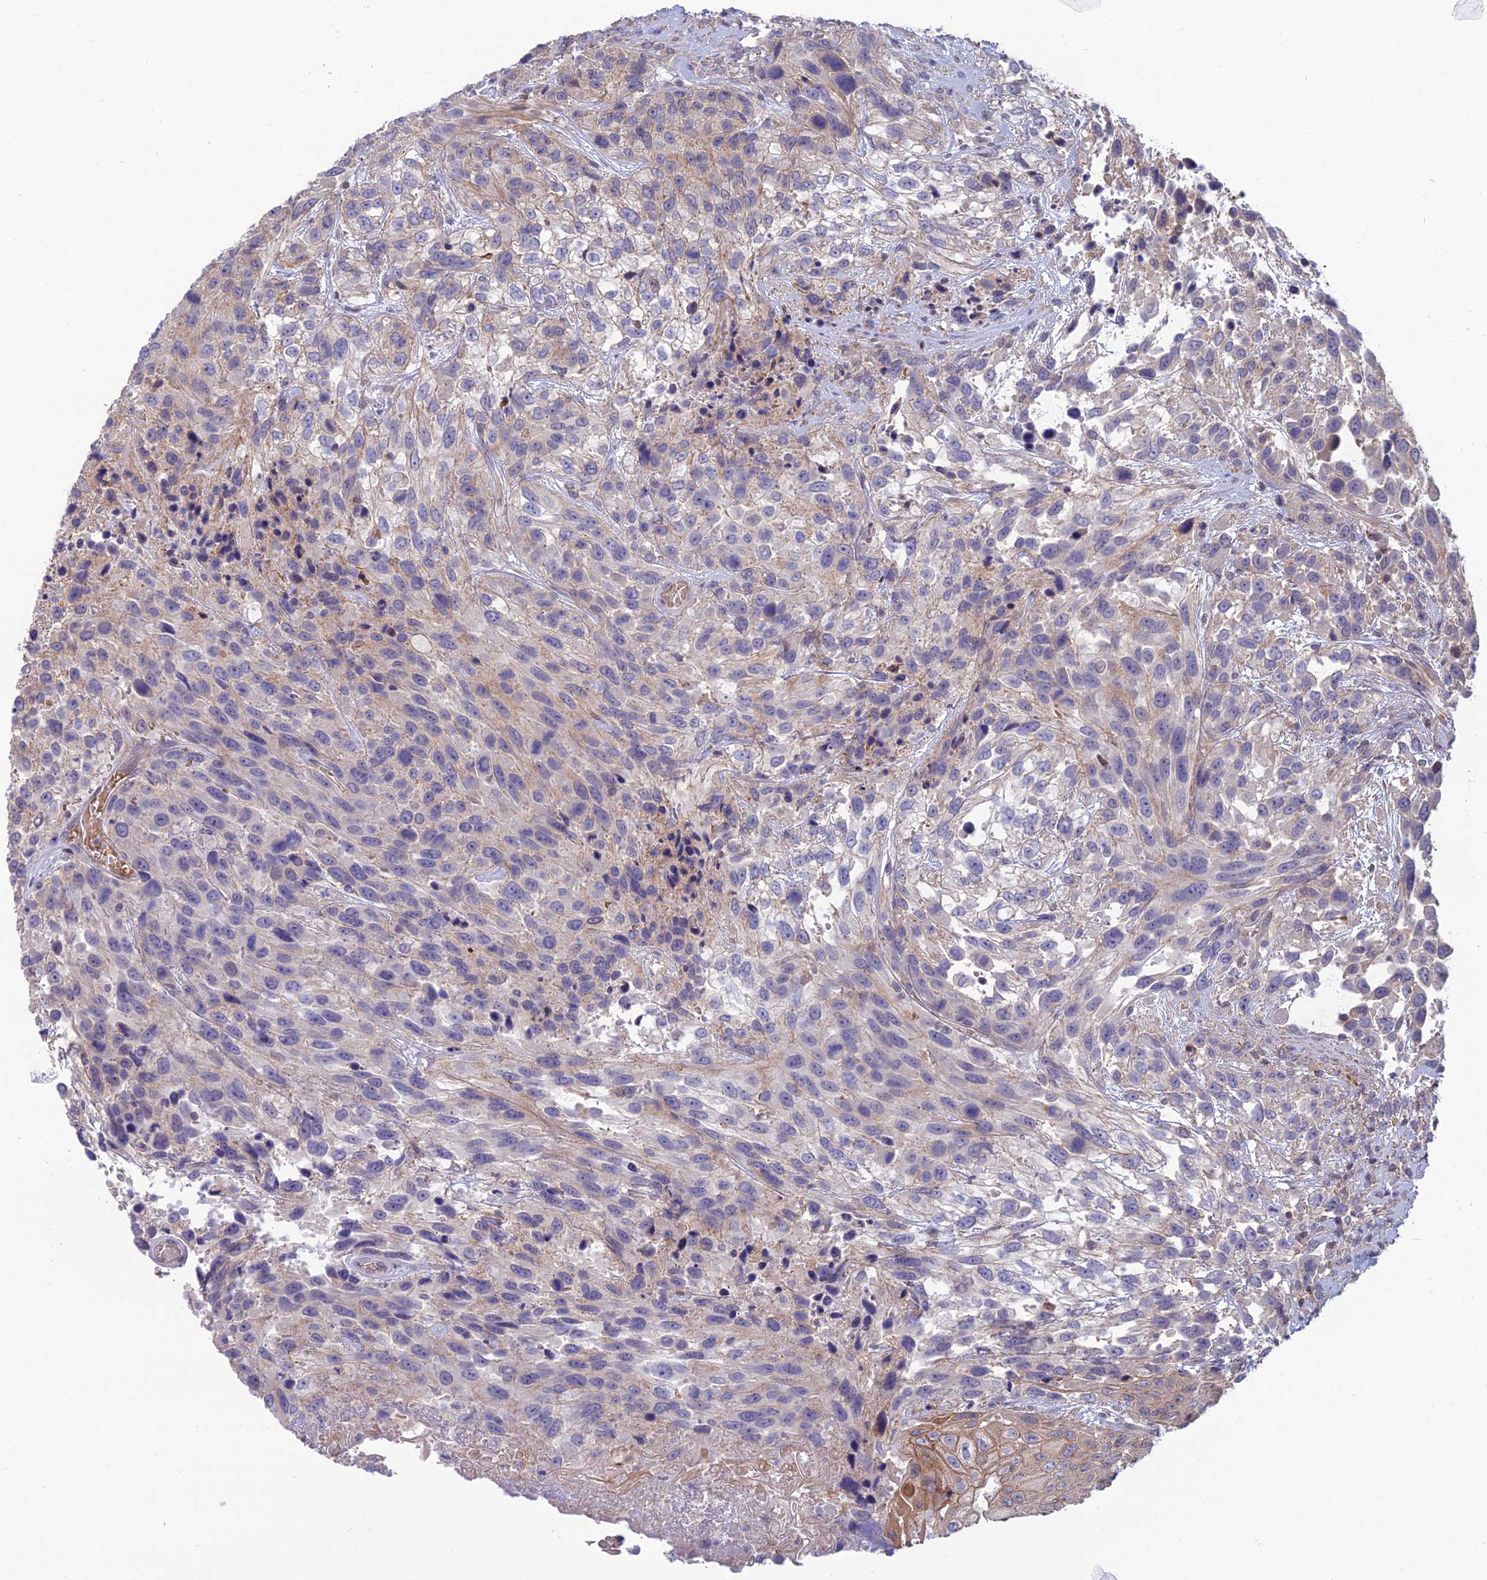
{"staining": {"intensity": "negative", "quantity": "none", "location": "none"}, "tissue": "urothelial cancer", "cell_type": "Tumor cells", "image_type": "cancer", "snomed": [{"axis": "morphology", "description": "Urothelial carcinoma, High grade"}, {"axis": "topography", "description": "Urinary bladder"}], "caption": "Tumor cells show no significant protein expression in urothelial cancer.", "gene": "OPA3", "patient": {"sex": "female", "age": 70}}